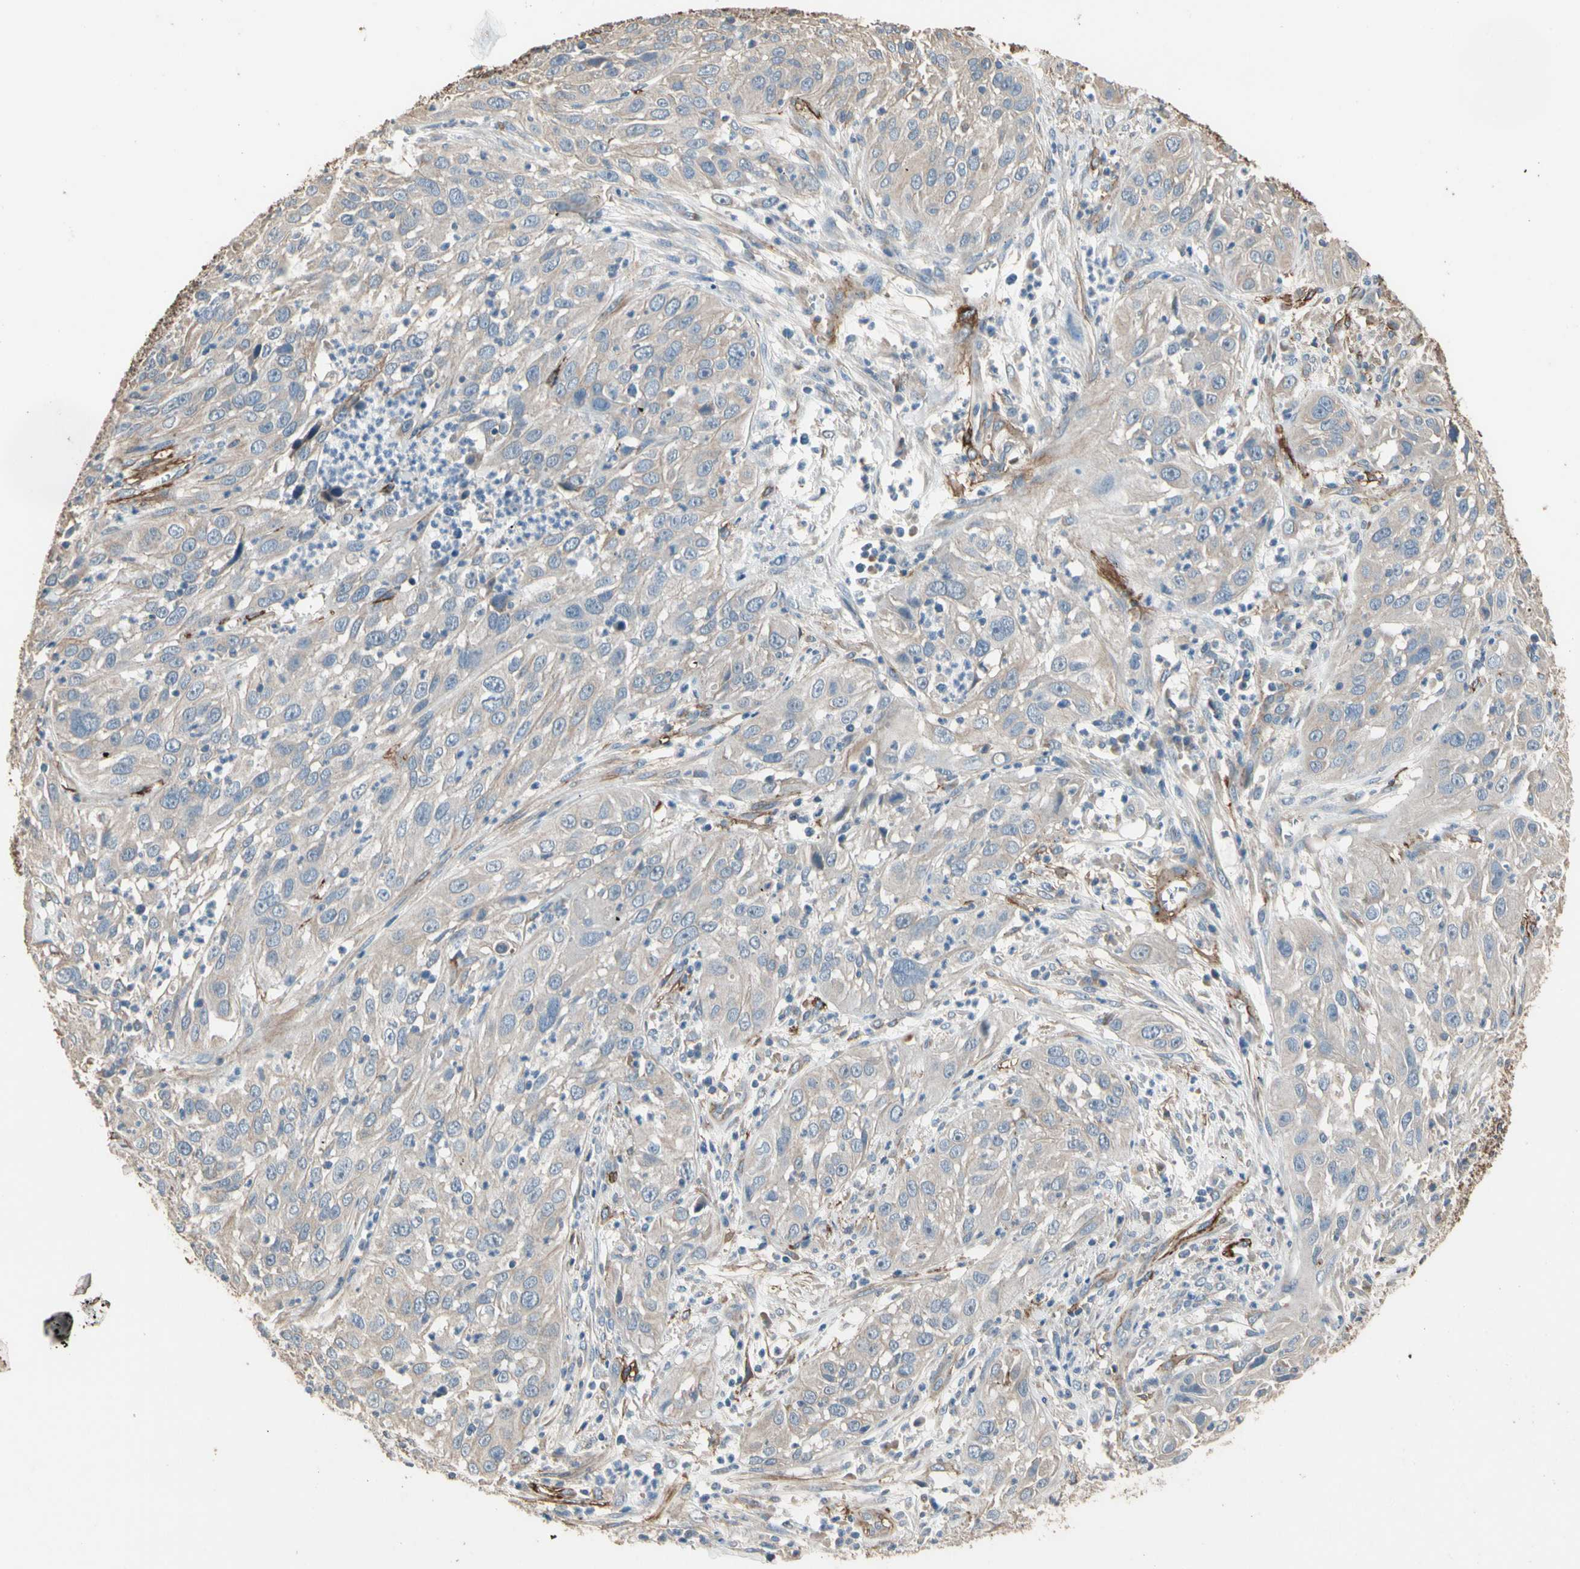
{"staining": {"intensity": "weak", "quantity": ">75%", "location": "cytoplasmic/membranous"}, "tissue": "cervical cancer", "cell_type": "Tumor cells", "image_type": "cancer", "snomed": [{"axis": "morphology", "description": "Squamous cell carcinoma, NOS"}, {"axis": "topography", "description": "Cervix"}], "caption": "The image shows immunohistochemical staining of cervical cancer. There is weak cytoplasmic/membranous staining is seen in about >75% of tumor cells. The staining is performed using DAB (3,3'-diaminobenzidine) brown chromogen to label protein expression. The nuclei are counter-stained blue using hematoxylin.", "gene": "SUSD2", "patient": {"sex": "female", "age": 32}}